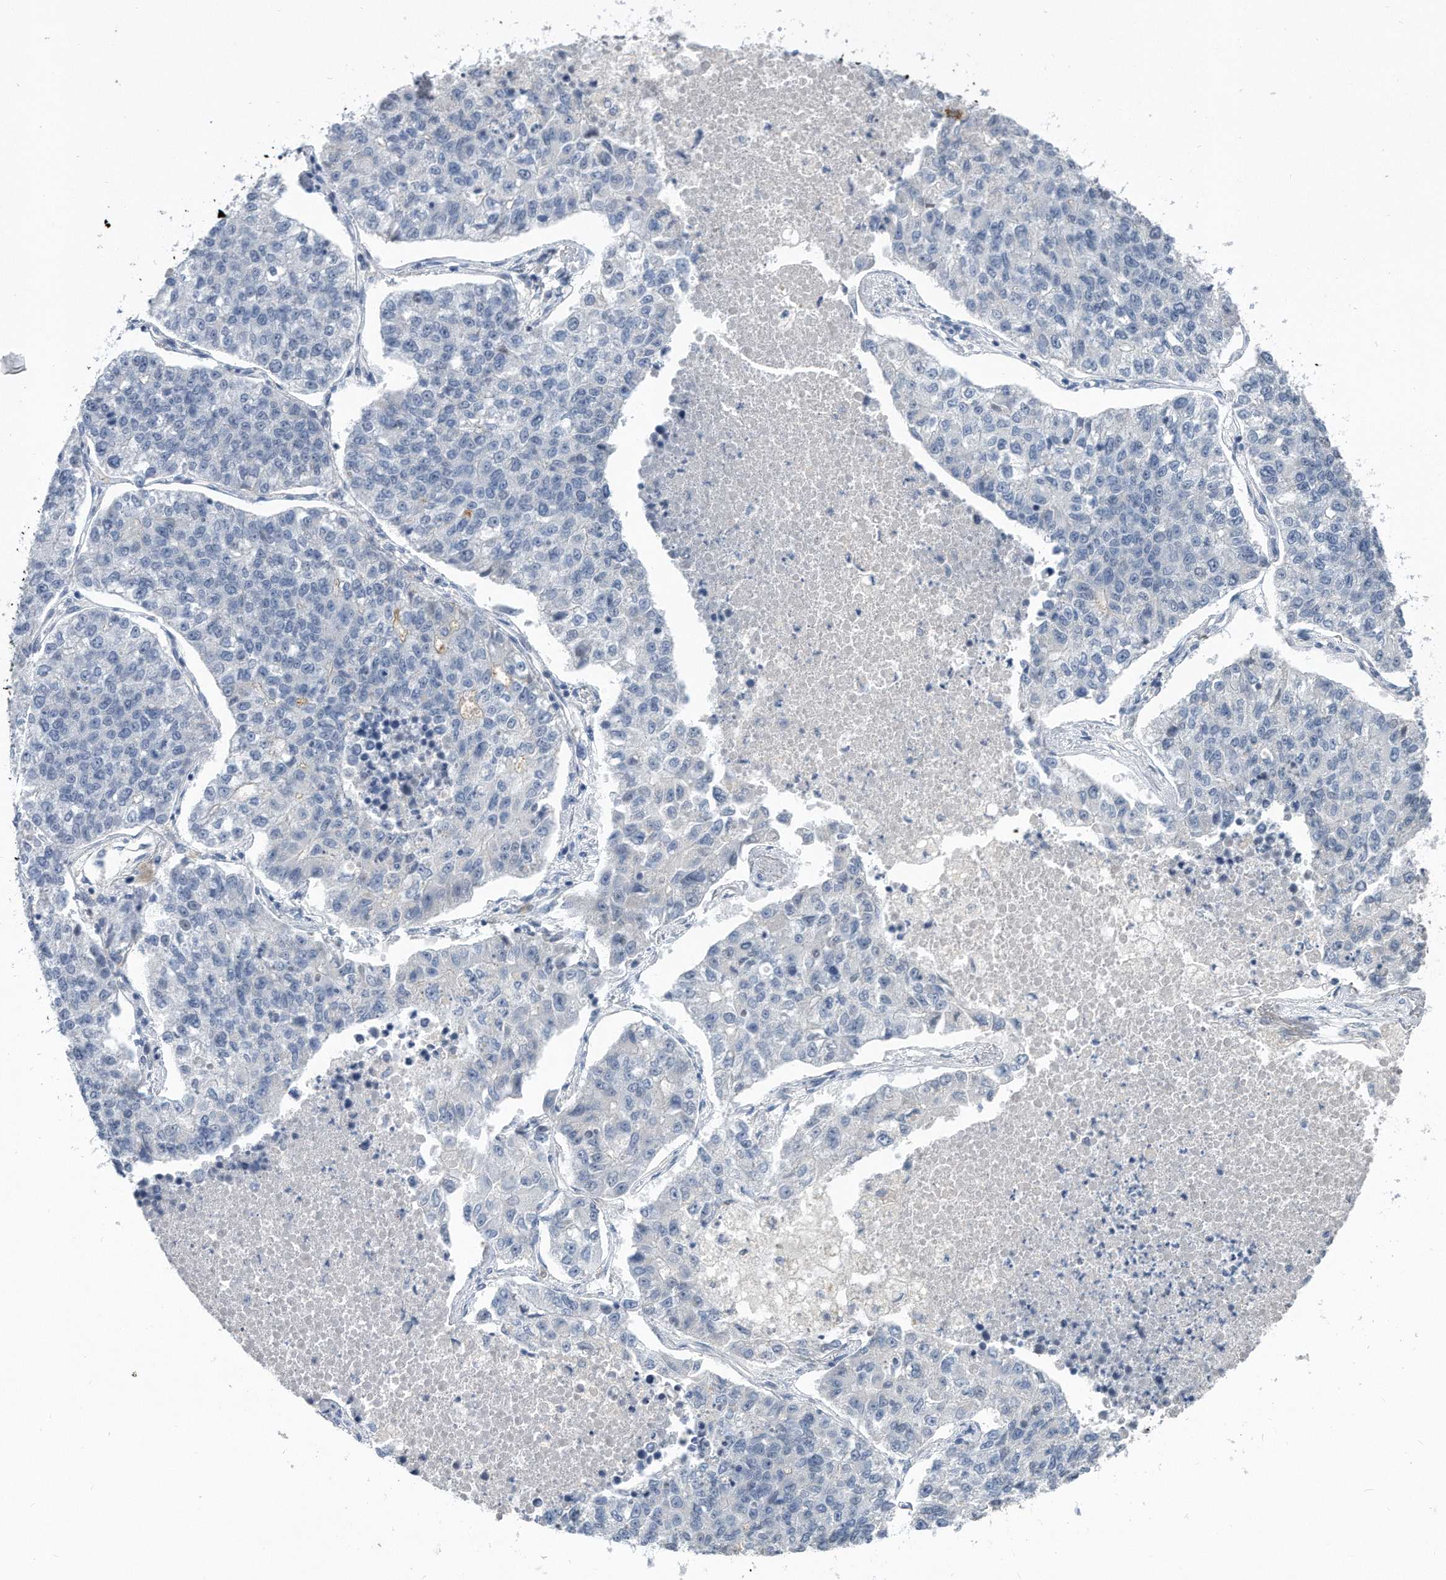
{"staining": {"intensity": "negative", "quantity": "none", "location": "none"}, "tissue": "lung cancer", "cell_type": "Tumor cells", "image_type": "cancer", "snomed": [{"axis": "morphology", "description": "Adenocarcinoma, NOS"}, {"axis": "topography", "description": "Lung"}], "caption": "A micrograph of lung cancer stained for a protein demonstrates no brown staining in tumor cells.", "gene": "TP53INP1", "patient": {"sex": "male", "age": 49}}